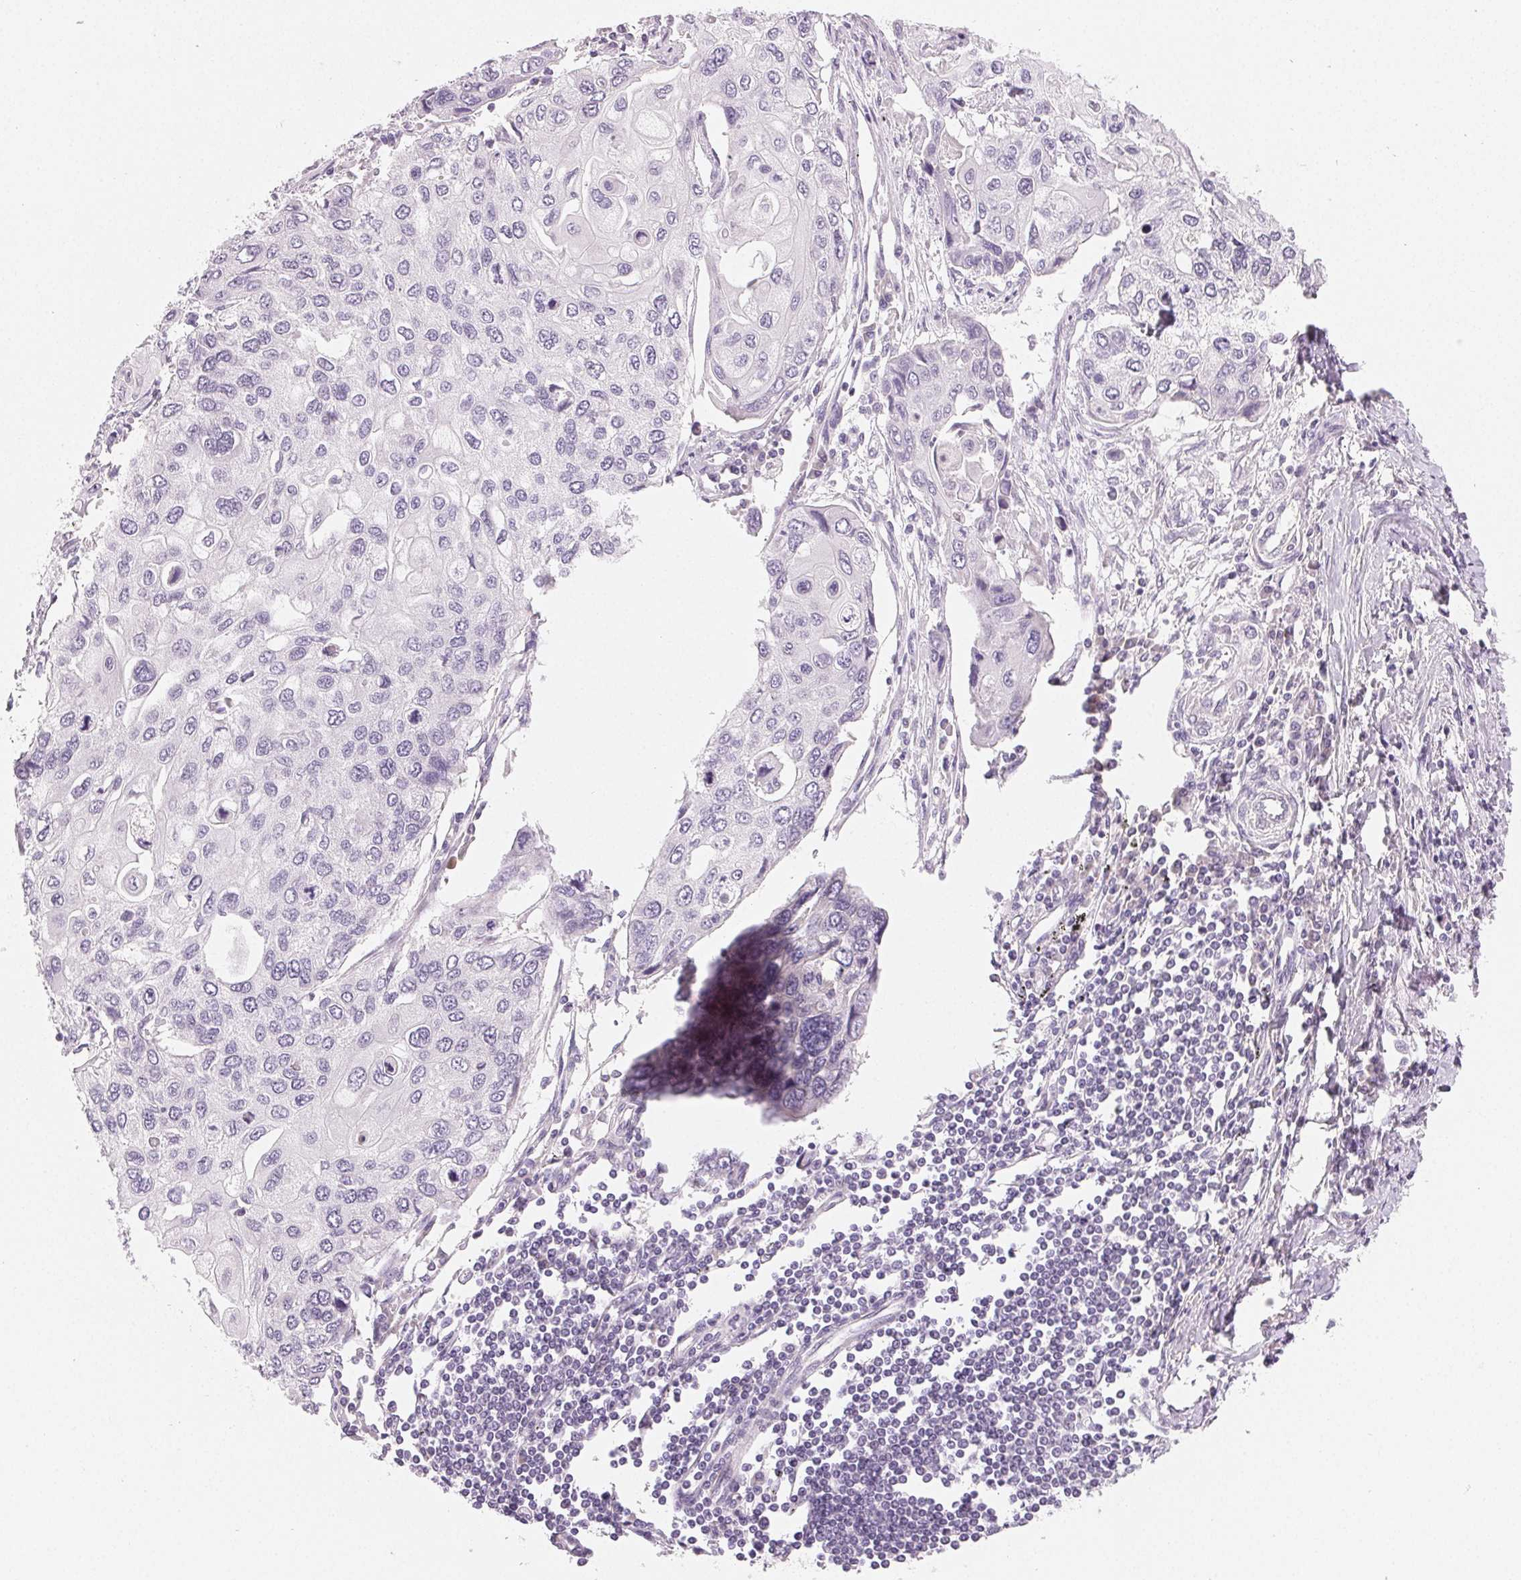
{"staining": {"intensity": "negative", "quantity": "none", "location": "none"}, "tissue": "lung cancer", "cell_type": "Tumor cells", "image_type": "cancer", "snomed": [{"axis": "morphology", "description": "Squamous cell carcinoma, NOS"}, {"axis": "morphology", "description": "Squamous cell carcinoma, metastatic, NOS"}, {"axis": "topography", "description": "Lung"}], "caption": "High power microscopy photomicrograph of an immunohistochemistry (IHC) photomicrograph of lung cancer (squamous cell carcinoma), revealing no significant expression in tumor cells.", "gene": "MYBL1", "patient": {"sex": "male", "age": 63}}